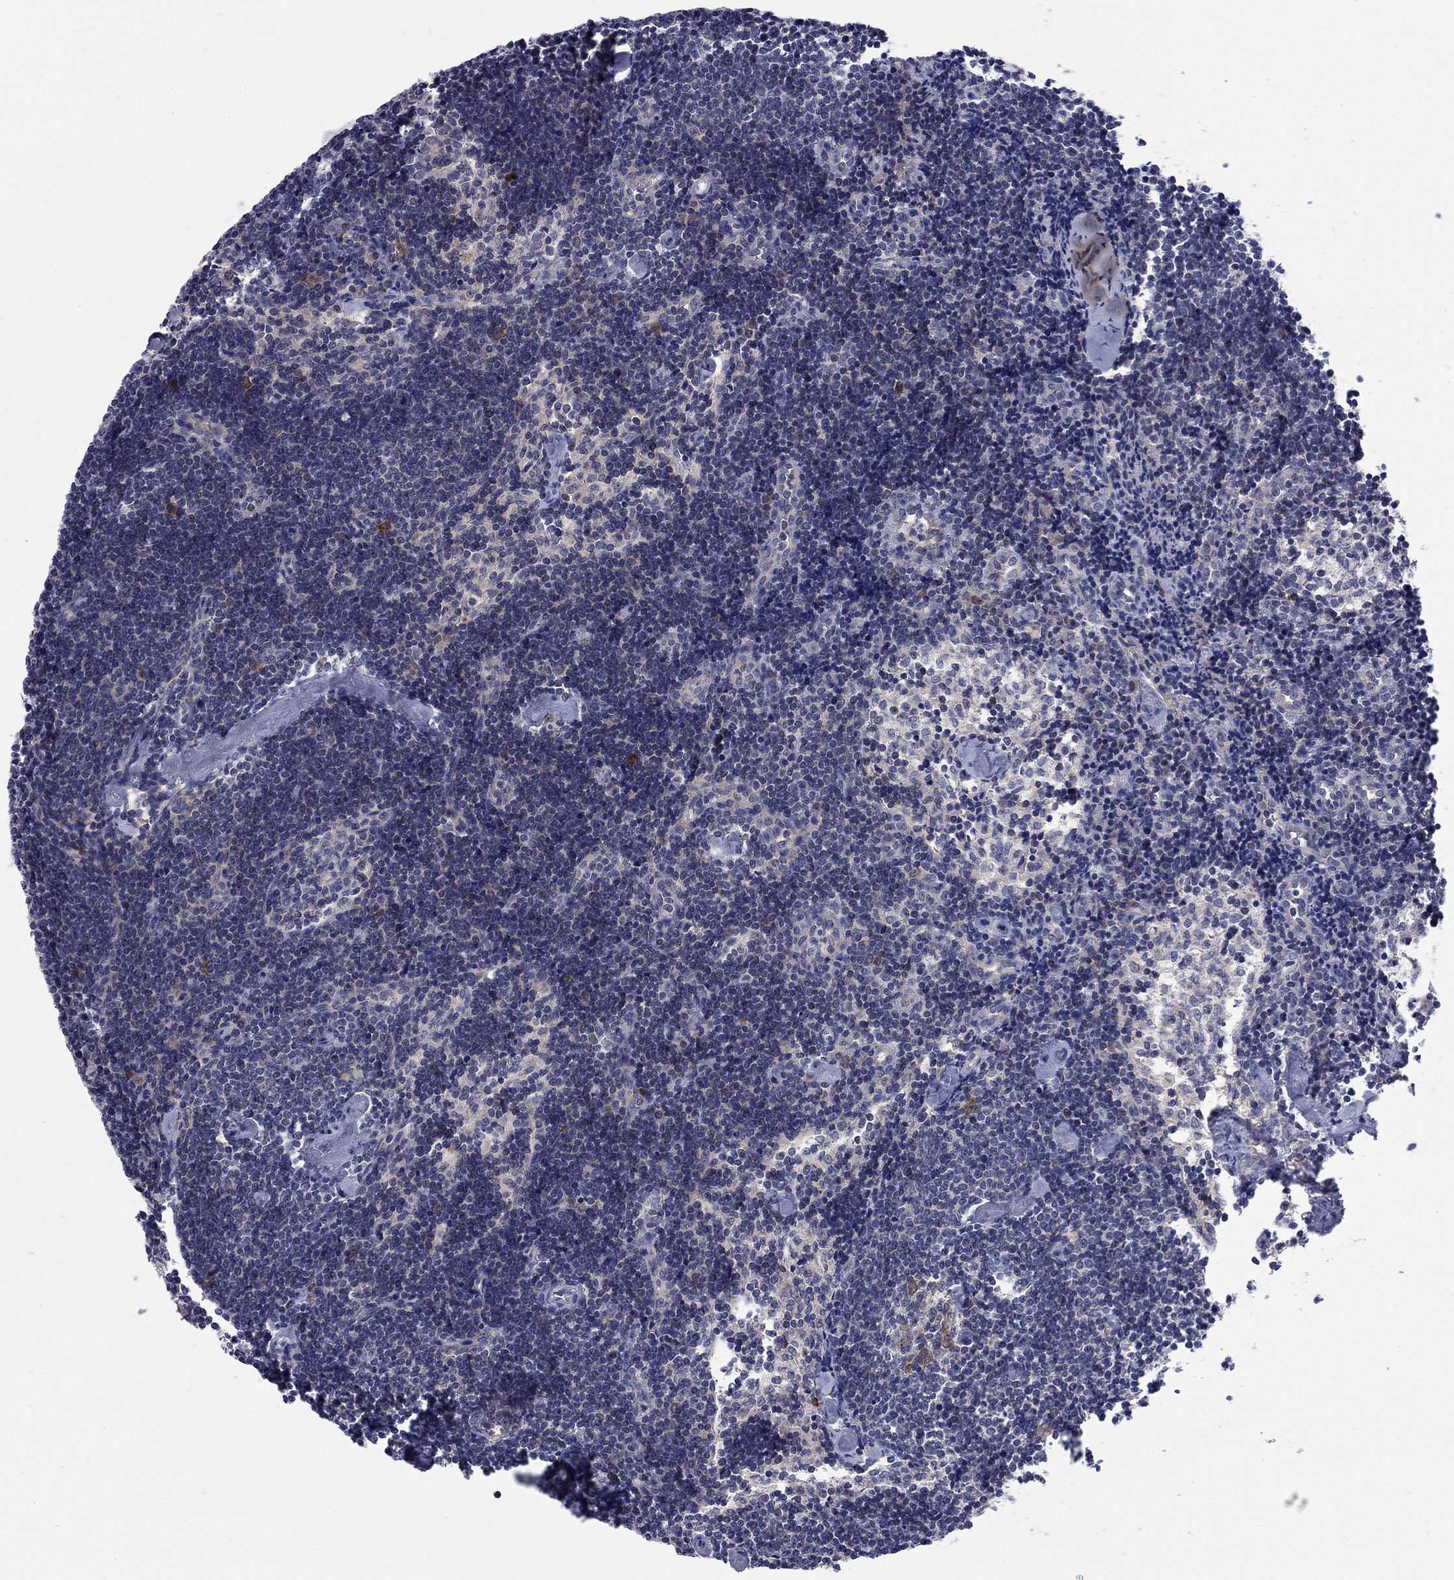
{"staining": {"intensity": "strong", "quantity": "<25%", "location": "cytoplasmic/membranous"}, "tissue": "lymph node", "cell_type": "Germinal center cells", "image_type": "normal", "snomed": [{"axis": "morphology", "description": "Normal tissue, NOS"}, {"axis": "topography", "description": "Lymph node"}], "caption": "Immunohistochemistry image of normal human lymph node stained for a protein (brown), which exhibits medium levels of strong cytoplasmic/membranous staining in approximately <25% of germinal center cells.", "gene": "ENSG00000255639", "patient": {"sex": "female", "age": 42}}